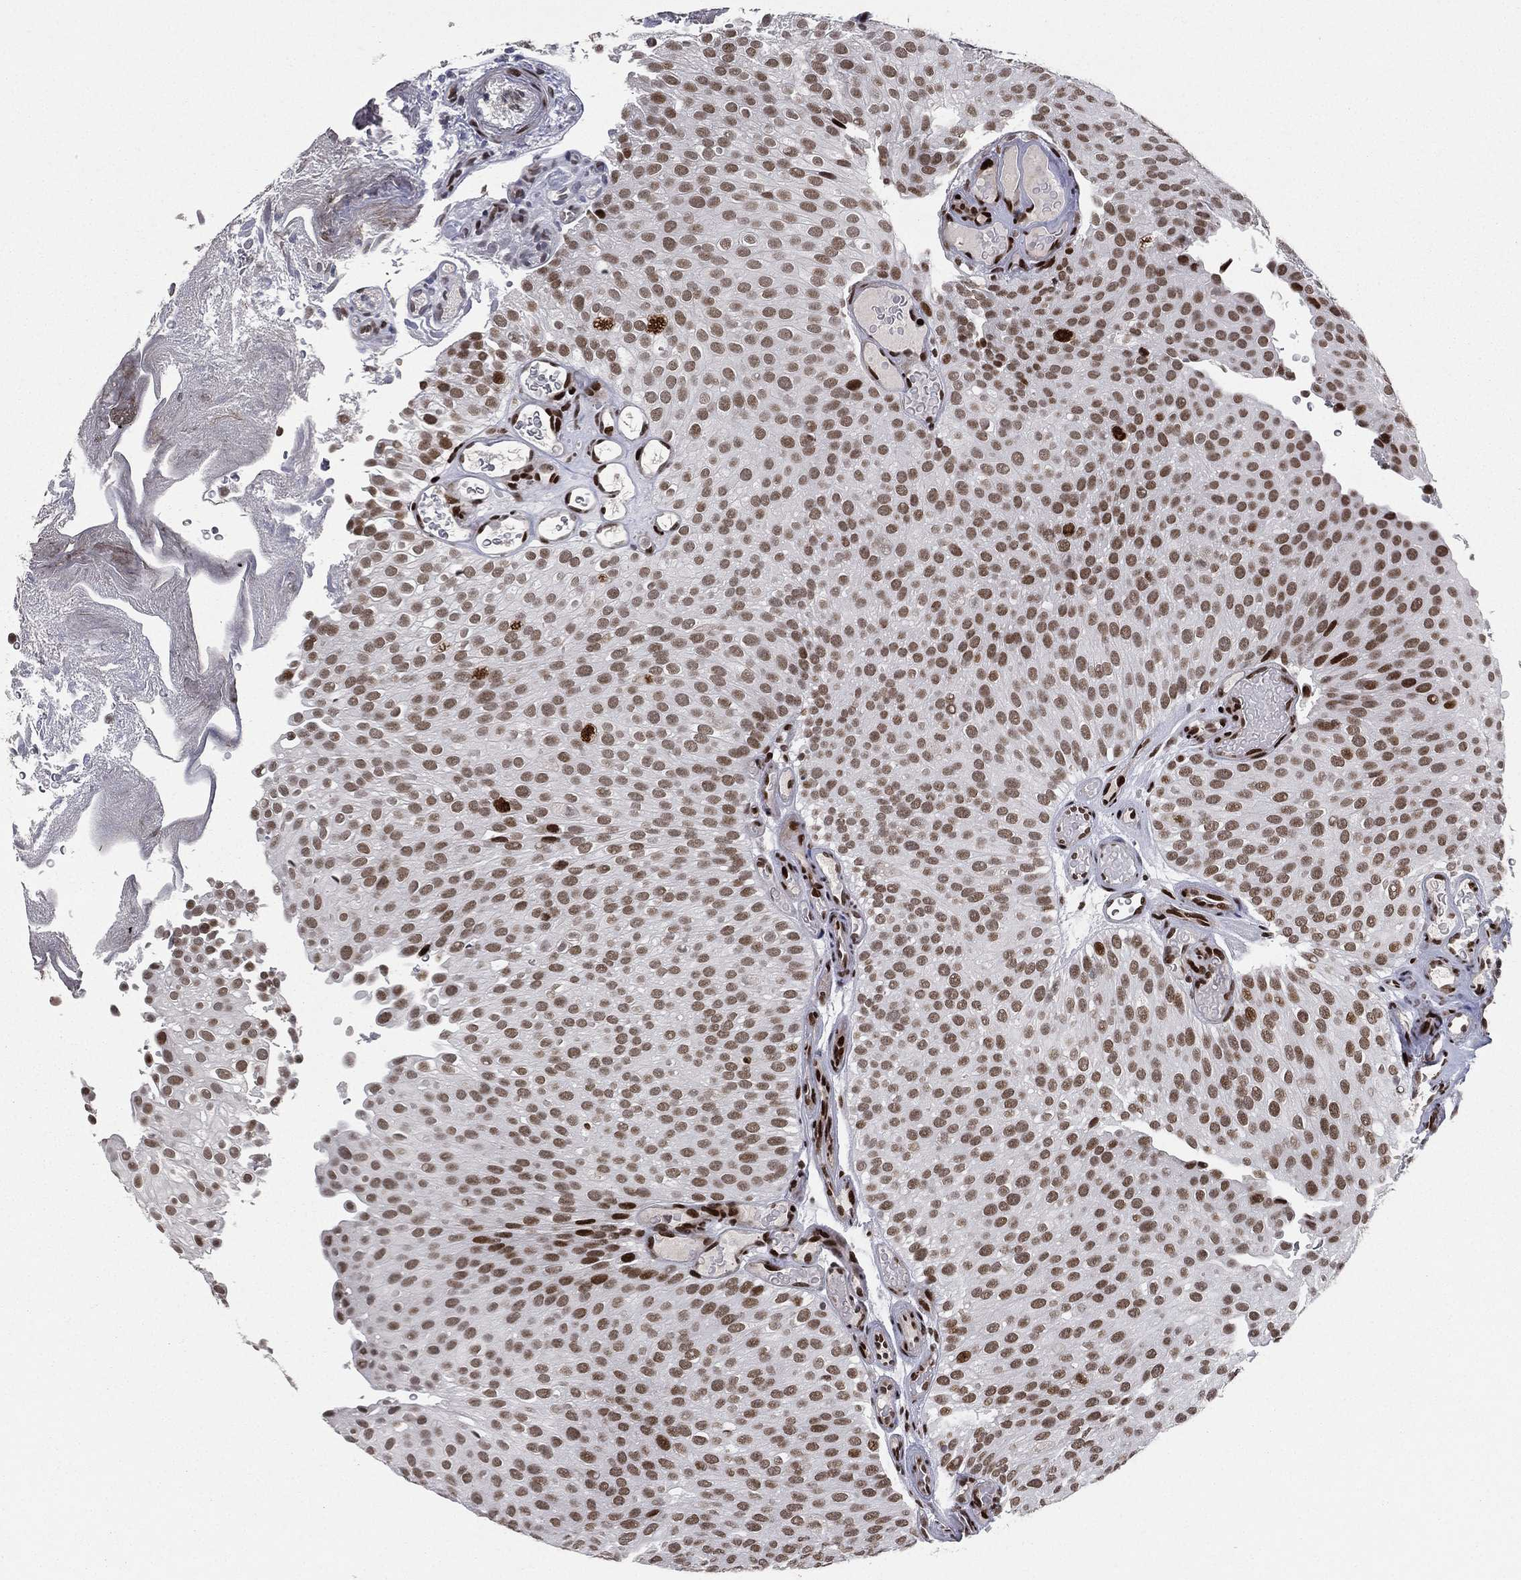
{"staining": {"intensity": "moderate", "quantity": ">75%", "location": "nuclear"}, "tissue": "urothelial cancer", "cell_type": "Tumor cells", "image_type": "cancer", "snomed": [{"axis": "morphology", "description": "Urothelial carcinoma, Low grade"}, {"axis": "topography", "description": "Urinary bladder"}], "caption": "Protein analysis of urothelial cancer tissue shows moderate nuclear staining in approximately >75% of tumor cells. (DAB (3,3'-diaminobenzidine) IHC, brown staining for protein, blue staining for nuclei).", "gene": "RTF1", "patient": {"sex": "male", "age": 78}}